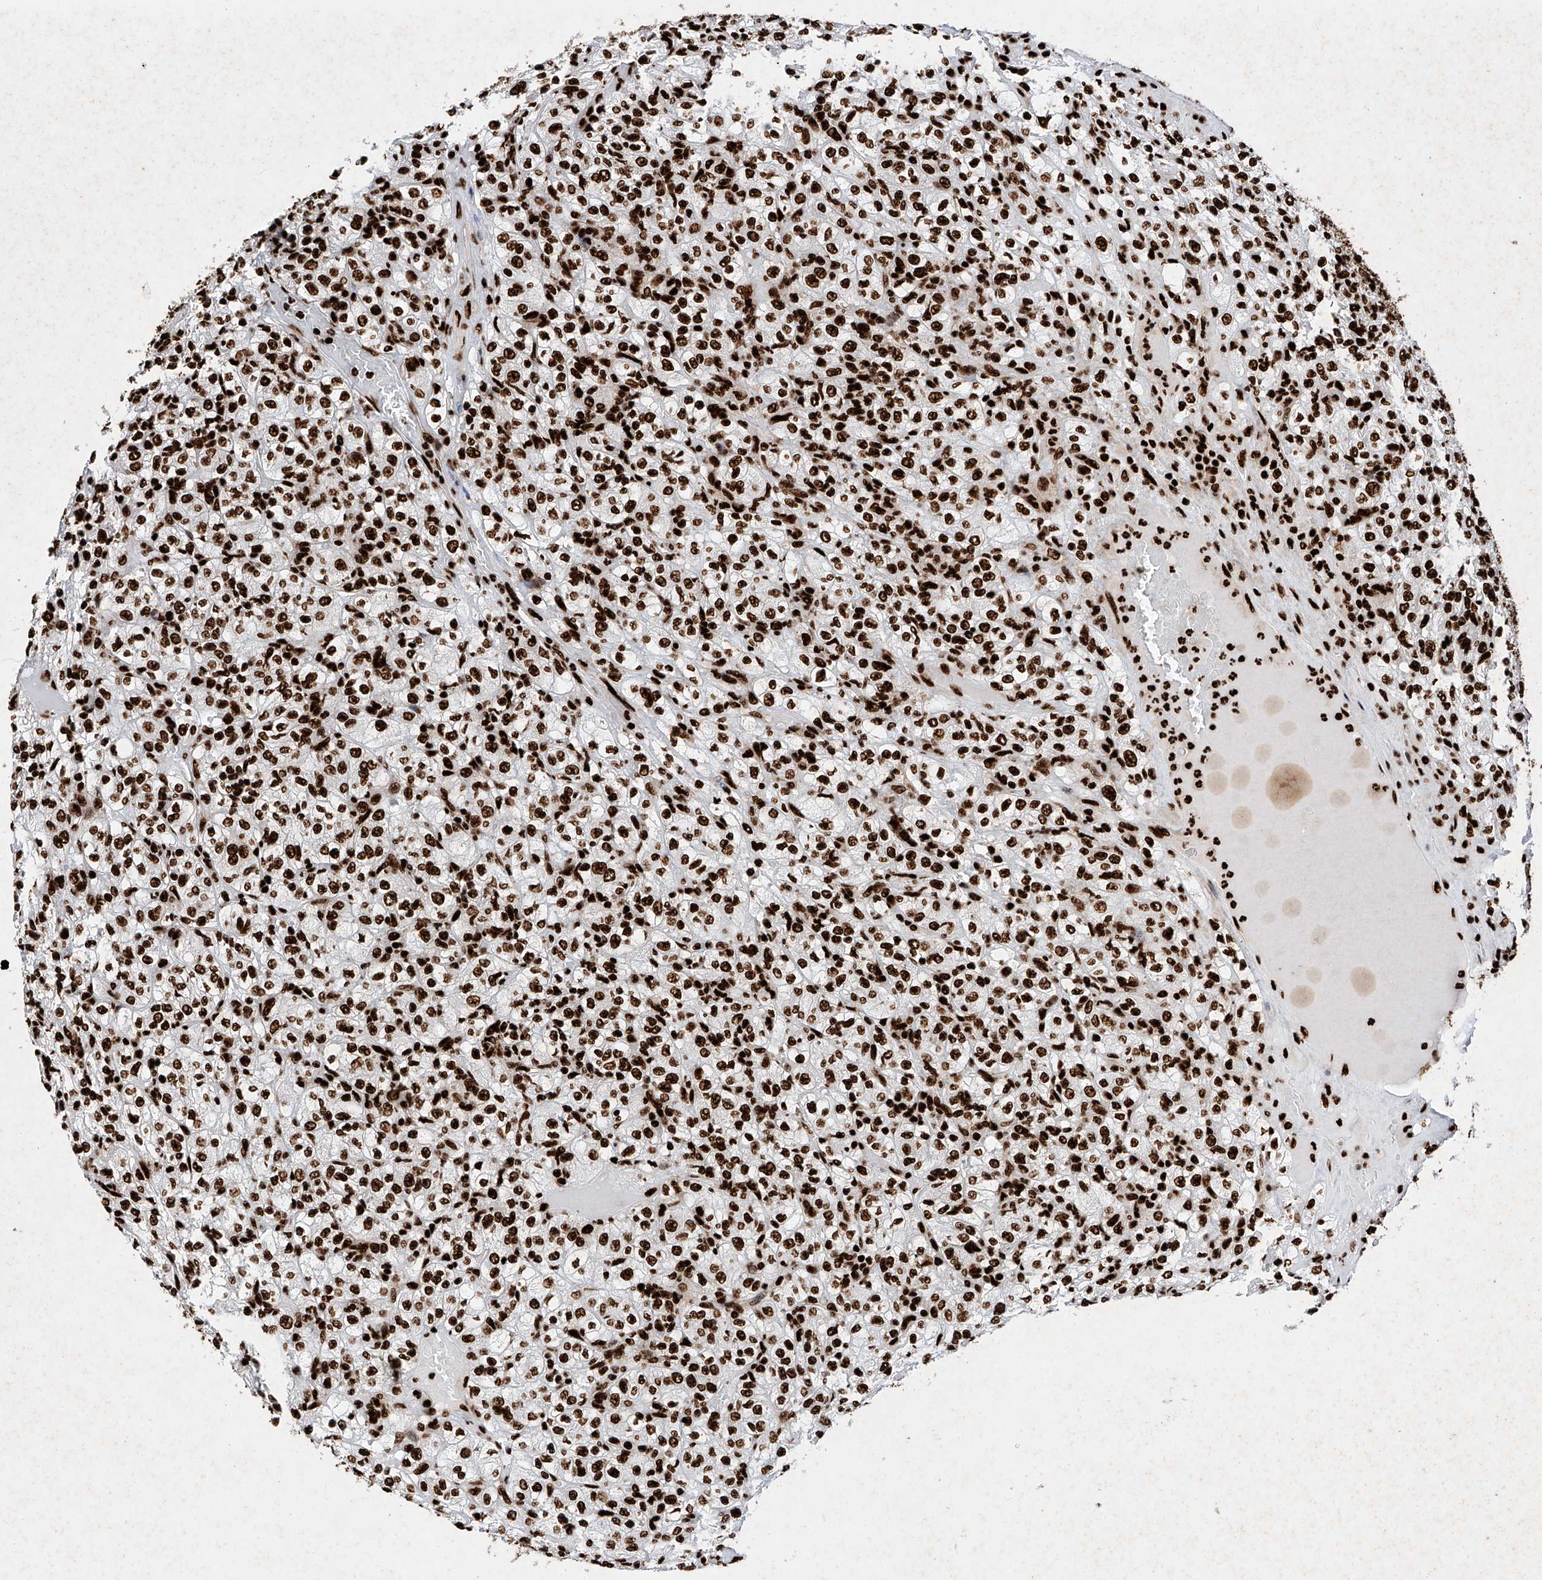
{"staining": {"intensity": "strong", "quantity": ">75%", "location": "nuclear"}, "tissue": "renal cancer", "cell_type": "Tumor cells", "image_type": "cancer", "snomed": [{"axis": "morphology", "description": "Normal tissue, NOS"}, {"axis": "morphology", "description": "Adenocarcinoma, NOS"}, {"axis": "topography", "description": "Kidney"}], "caption": "Renal cancer stained with a brown dye exhibits strong nuclear positive staining in approximately >75% of tumor cells.", "gene": "SRSF6", "patient": {"sex": "female", "age": 72}}